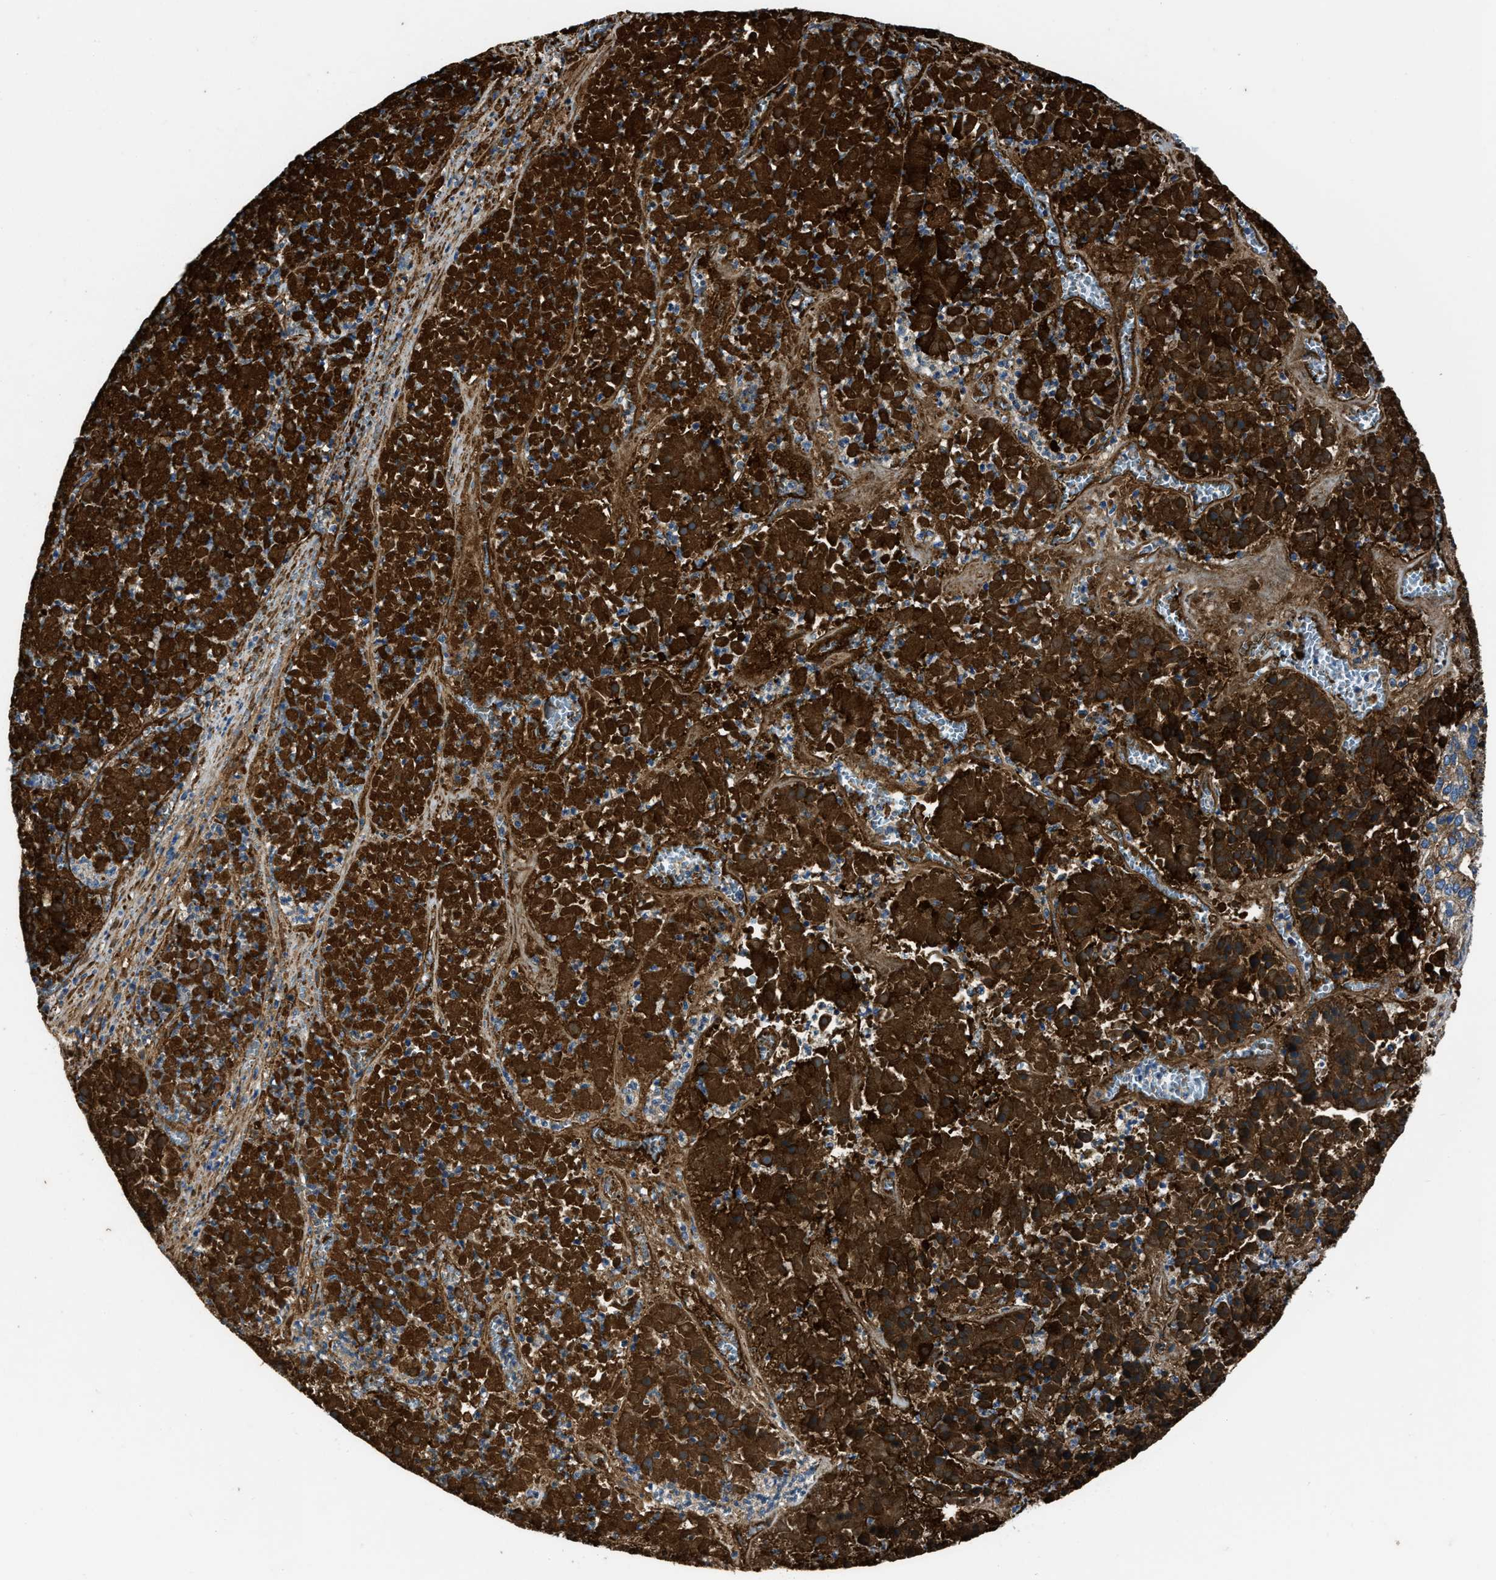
{"staining": {"intensity": "strong", "quantity": ">75%", "location": "cytoplasmic/membranous"}, "tissue": "pancreatic cancer", "cell_type": "Tumor cells", "image_type": "cancer", "snomed": [{"axis": "morphology", "description": "Adenocarcinoma, NOS"}, {"axis": "topography", "description": "Pancreas"}], "caption": "Protein analysis of pancreatic cancer tissue reveals strong cytoplasmic/membranous staining in about >75% of tumor cells.", "gene": "ERC1", "patient": {"sex": "male", "age": 50}}